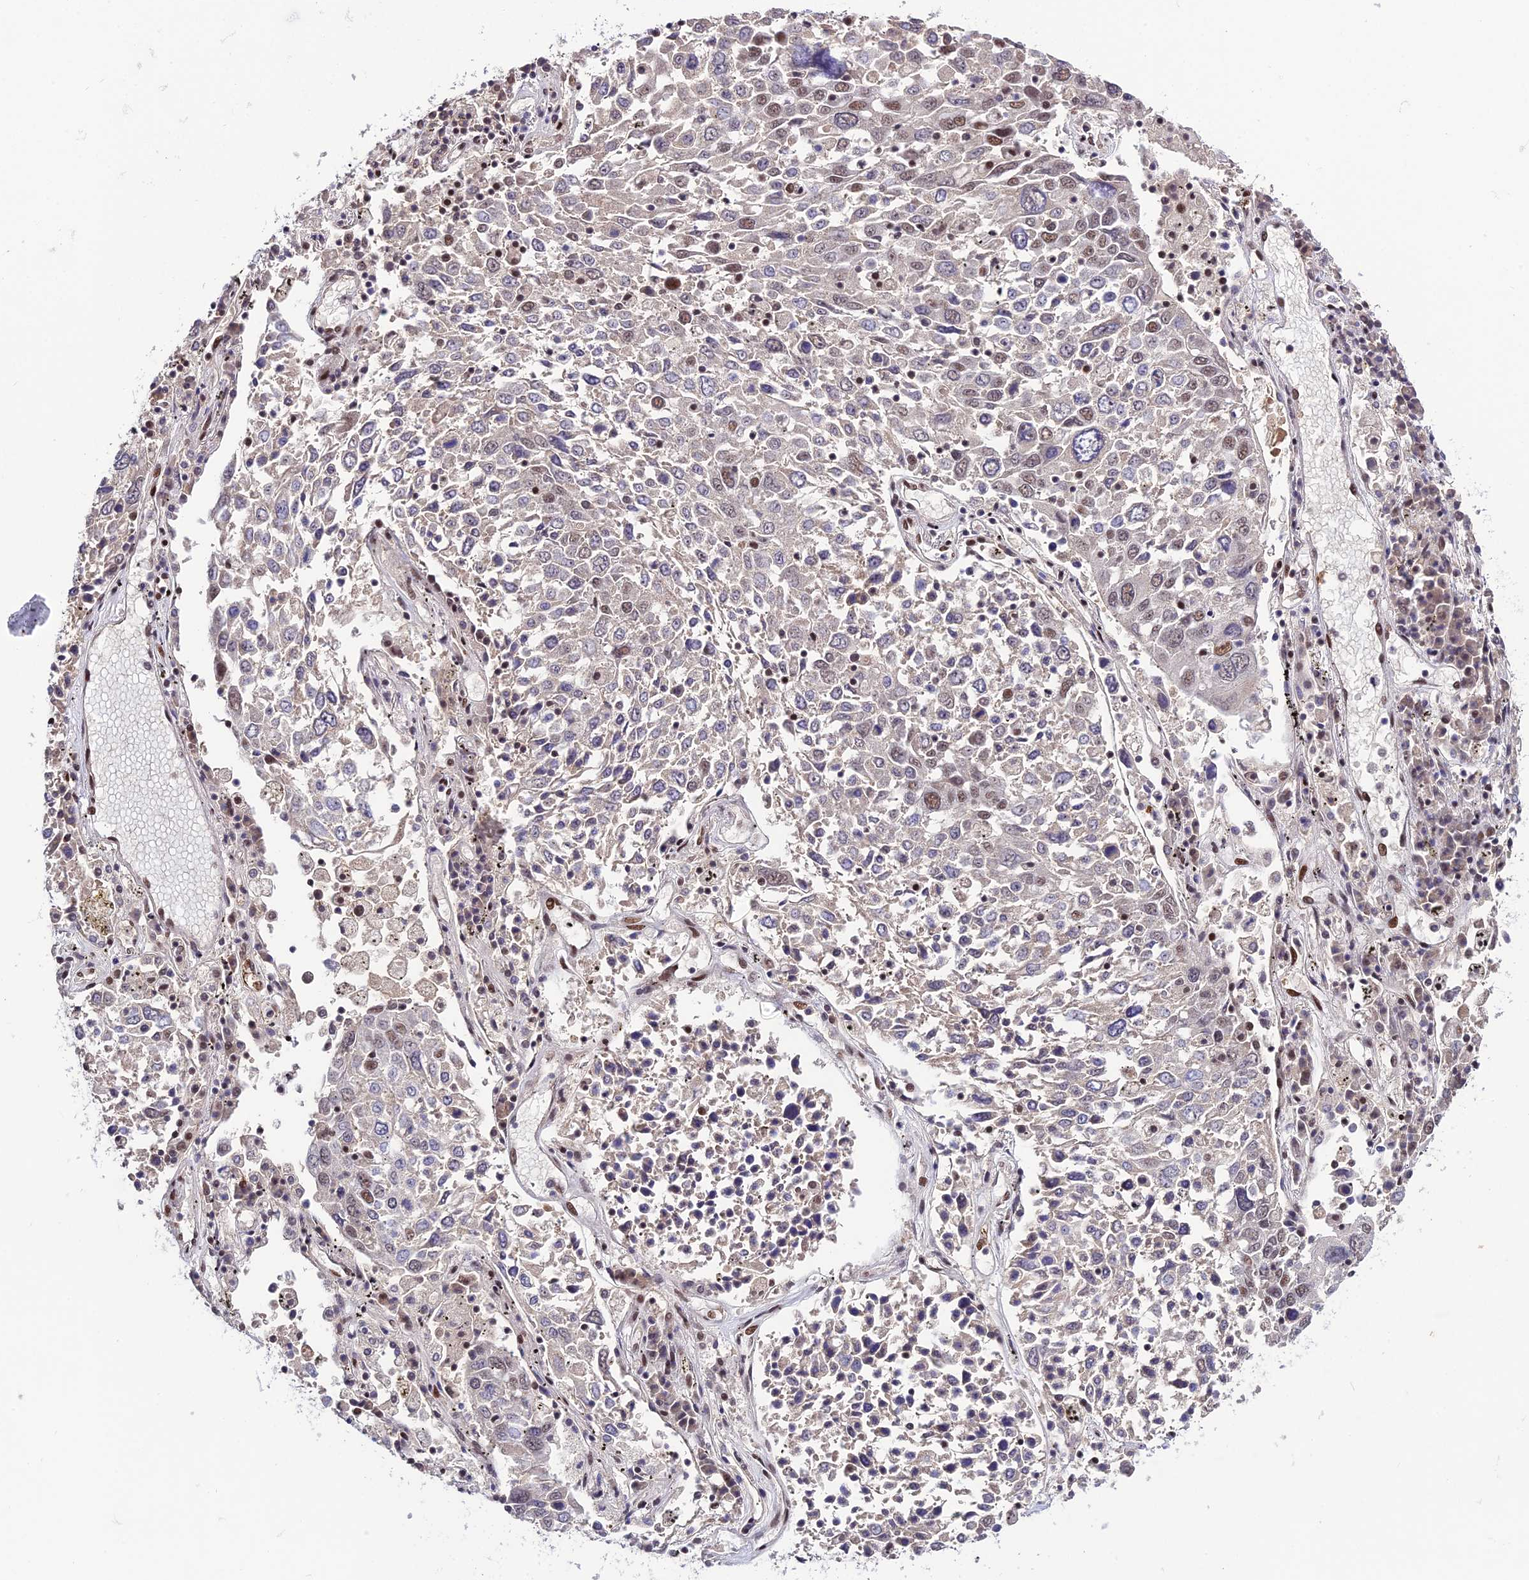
{"staining": {"intensity": "moderate", "quantity": "<25%", "location": "nuclear"}, "tissue": "lung cancer", "cell_type": "Tumor cells", "image_type": "cancer", "snomed": [{"axis": "morphology", "description": "Squamous cell carcinoma, NOS"}, {"axis": "topography", "description": "Lung"}], "caption": "Immunohistochemical staining of lung squamous cell carcinoma reveals low levels of moderate nuclear protein expression in approximately <25% of tumor cells.", "gene": "SYT15", "patient": {"sex": "male", "age": 65}}